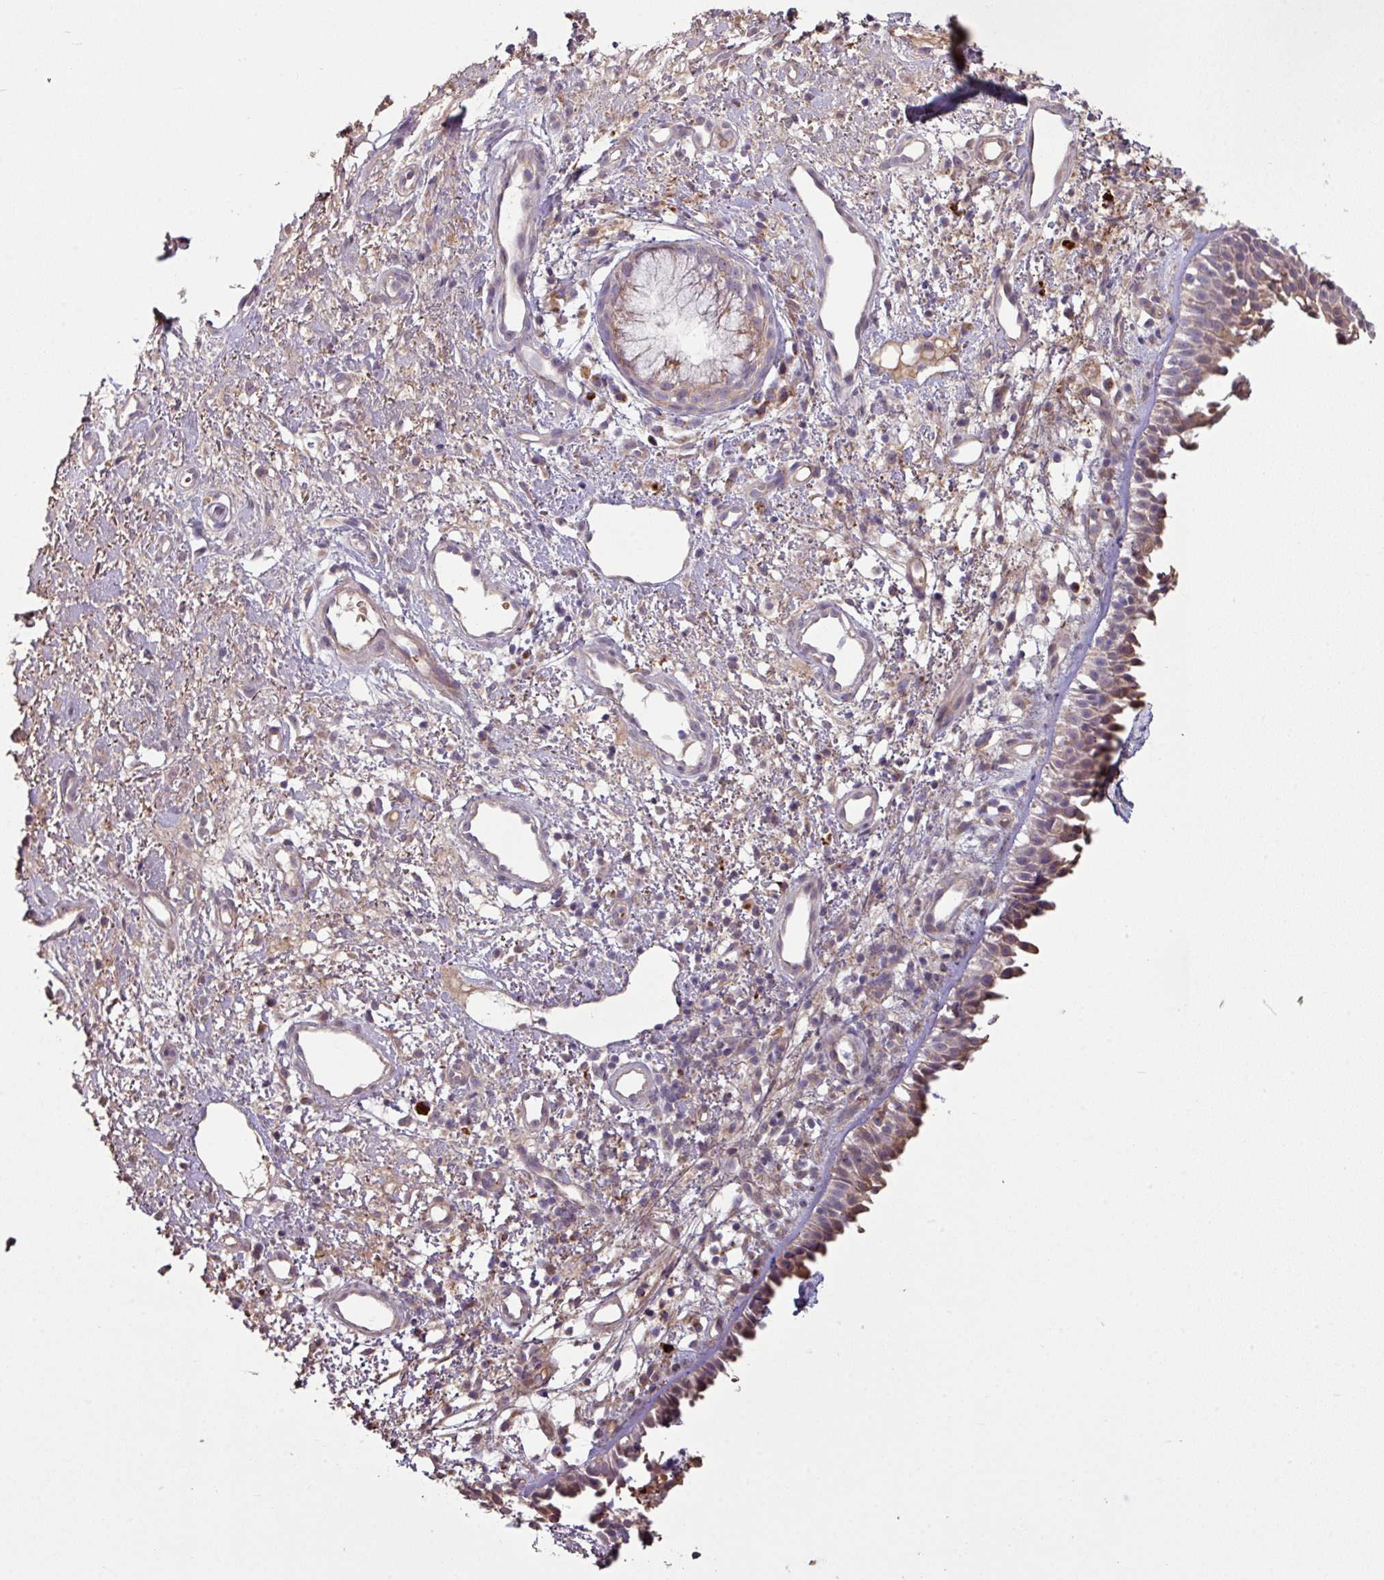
{"staining": {"intensity": "moderate", "quantity": ">75%", "location": "cytoplasmic/membranous"}, "tissue": "nasopharynx", "cell_type": "Respiratory epithelial cells", "image_type": "normal", "snomed": [{"axis": "morphology", "description": "Normal tissue, NOS"}, {"axis": "topography", "description": "Cartilage tissue"}, {"axis": "topography", "description": "Nasopharynx"}, {"axis": "topography", "description": "Thyroid gland"}], "caption": "Protein staining by immunohistochemistry (IHC) demonstrates moderate cytoplasmic/membranous expression in approximately >75% of respiratory epithelial cells in normal nasopharynx.", "gene": "NHSL2", "patient": {"sex": "male", "age": 63}}